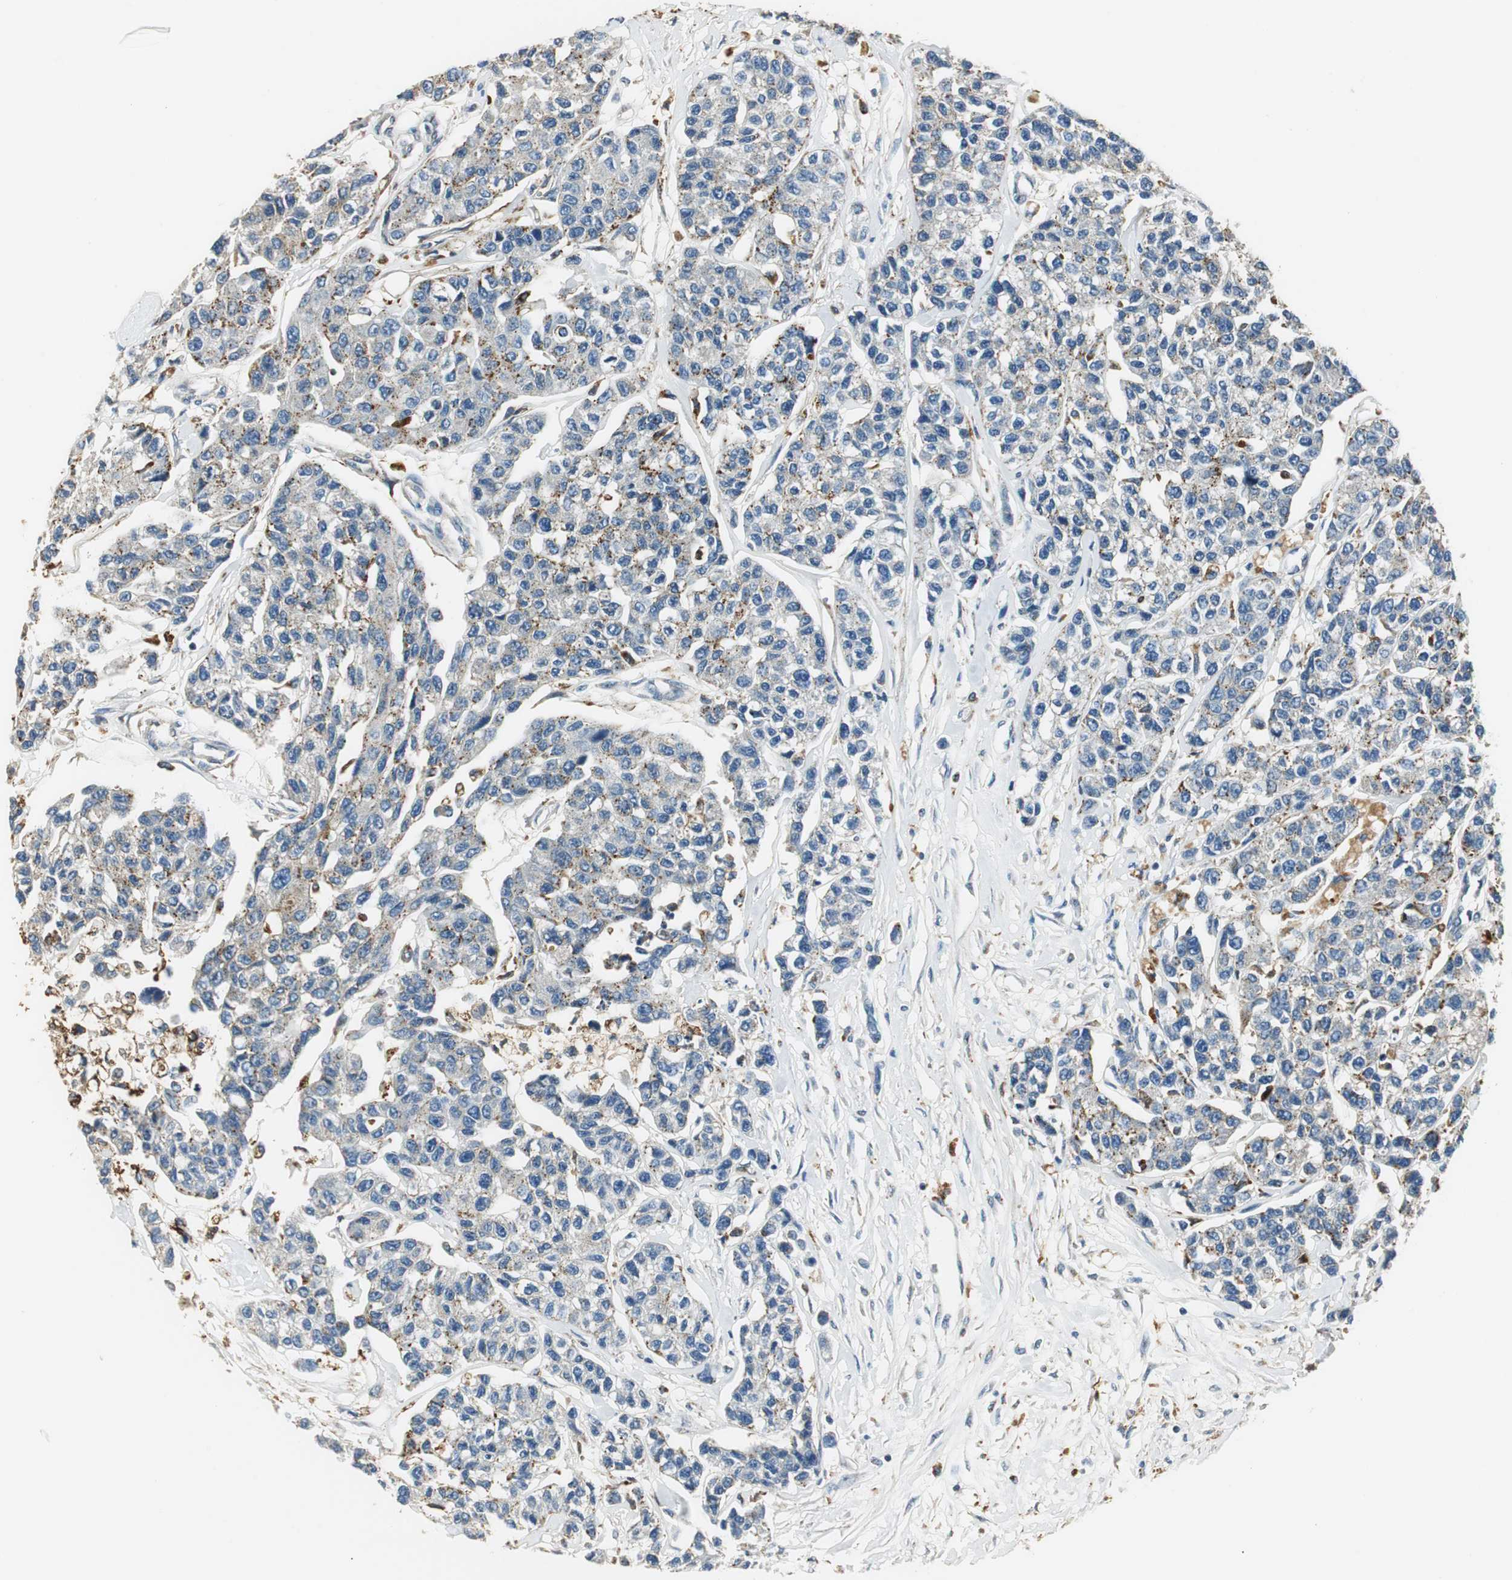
{"staining": {"intensity": "weak", "quantity": "<25%", "location": "cytoplasmic/membranous"}, "tissue": "breast cancer", "cell_type": "Tumor cells", "image_type": "cancer", "snomed": [{"axis": "morphology", "description": "Duct carcinoma"}, {"axis": "topography", "description": "Breast"}], "caption": "IHC of human breast infiltrating ductal carcinoma shows no positivity in tumor cells.", "gene": "NIT1", "patient": {"sex": "female", "age": 51}}